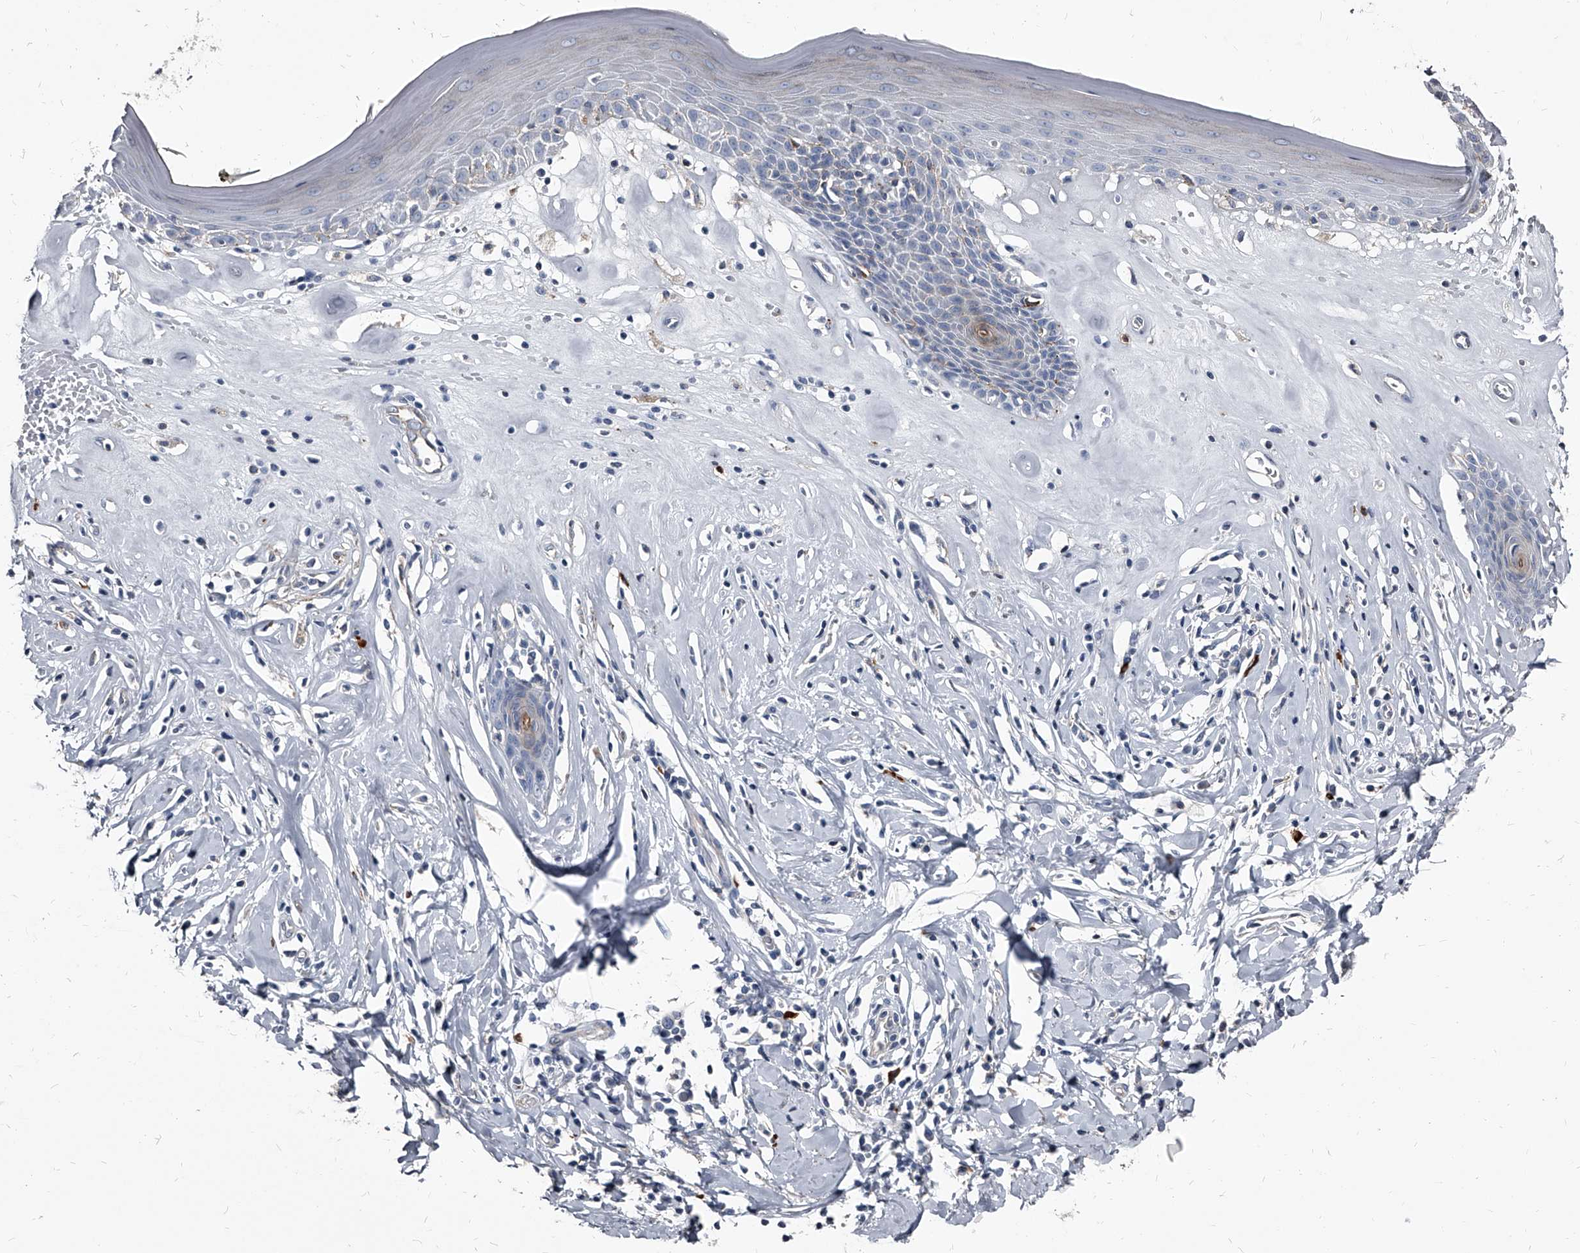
{"staining": {"intensity": "weak", "quantity": "<25%", "location": "cytoplasmic/membranous"}, "tissue": "skin", "cell_type": "Epidermal cells", "image_type": "normal", "snomed": [{"axis": "morphology", "description": "Normal tissue, NOS"}, {"axis": "morphology", "description": "Inflammation, NOS"}, {"axis": "topography", "description": "Vulva"}], "caption": "Histopathology image shows no protein positivity in epidermal cells of normal skin.", "gene": "PGLYRP3", "patient": {"sex": "female", "age": 84}}